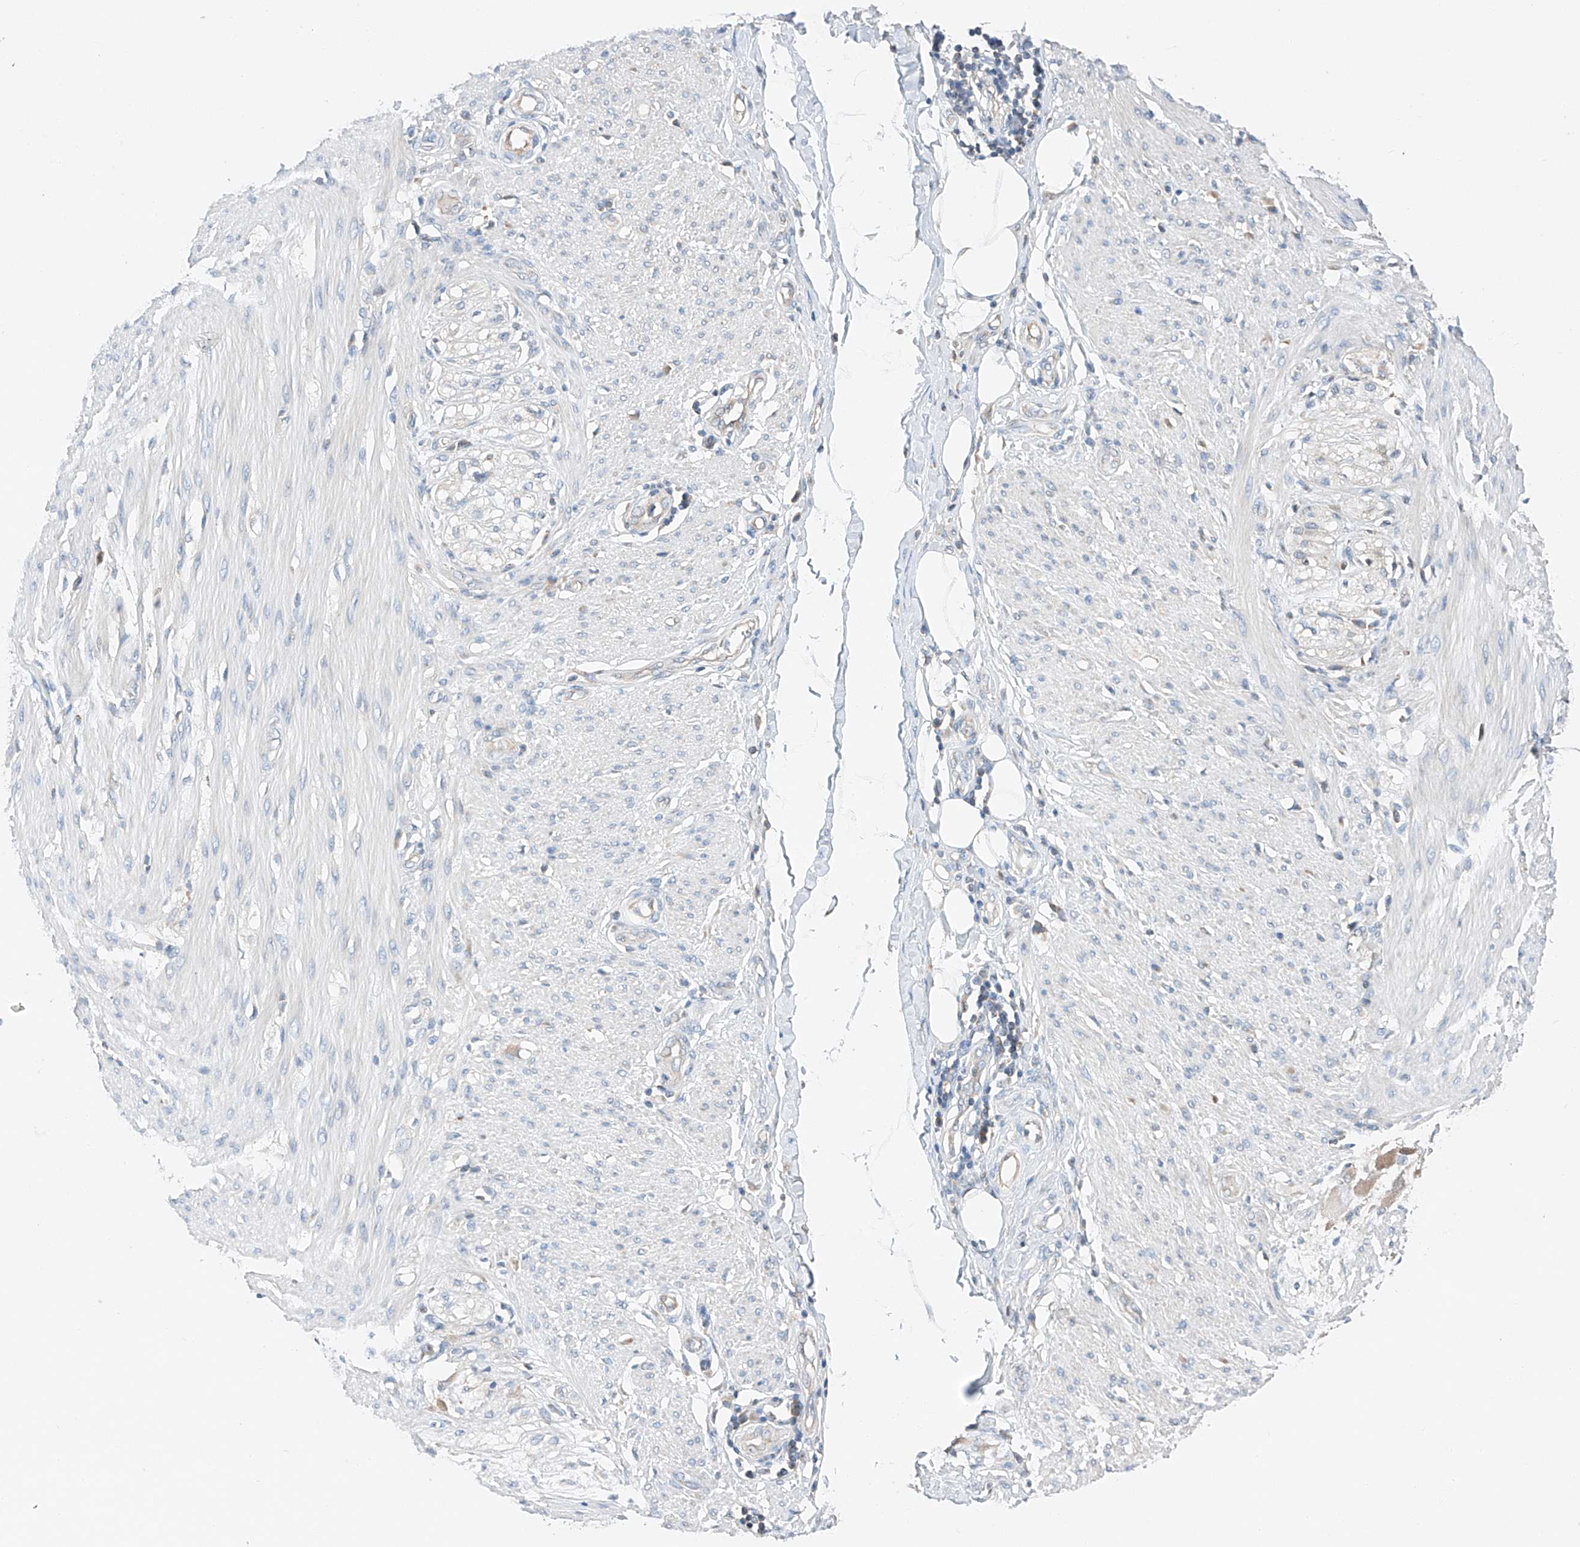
{"staining": {"intensity": "negative", "quantity": "none", "location": "none"}, "tissue": "smooth muscle", "cell_type": "Smooth muscle cells", "image_type": "normal", "snomed": [{"axis": "morphology", "description": "Normal tissue, NOS"}, {"axis": "morphology", "description": "Adenocarcinoma, NOS"}, {"axis": "topography", "description": "Colon"}, {"axis": "topography", "description": "Peripheral nerve tissue"}], "caption": "DAB (3,3'-diaminobenzidine) immunohistochemical staining of normal human smooth muscle shows no significant staining in smooth muscle cells.", "gene": "RUSC1", "patient": {"sex": "male", "age": 14}}